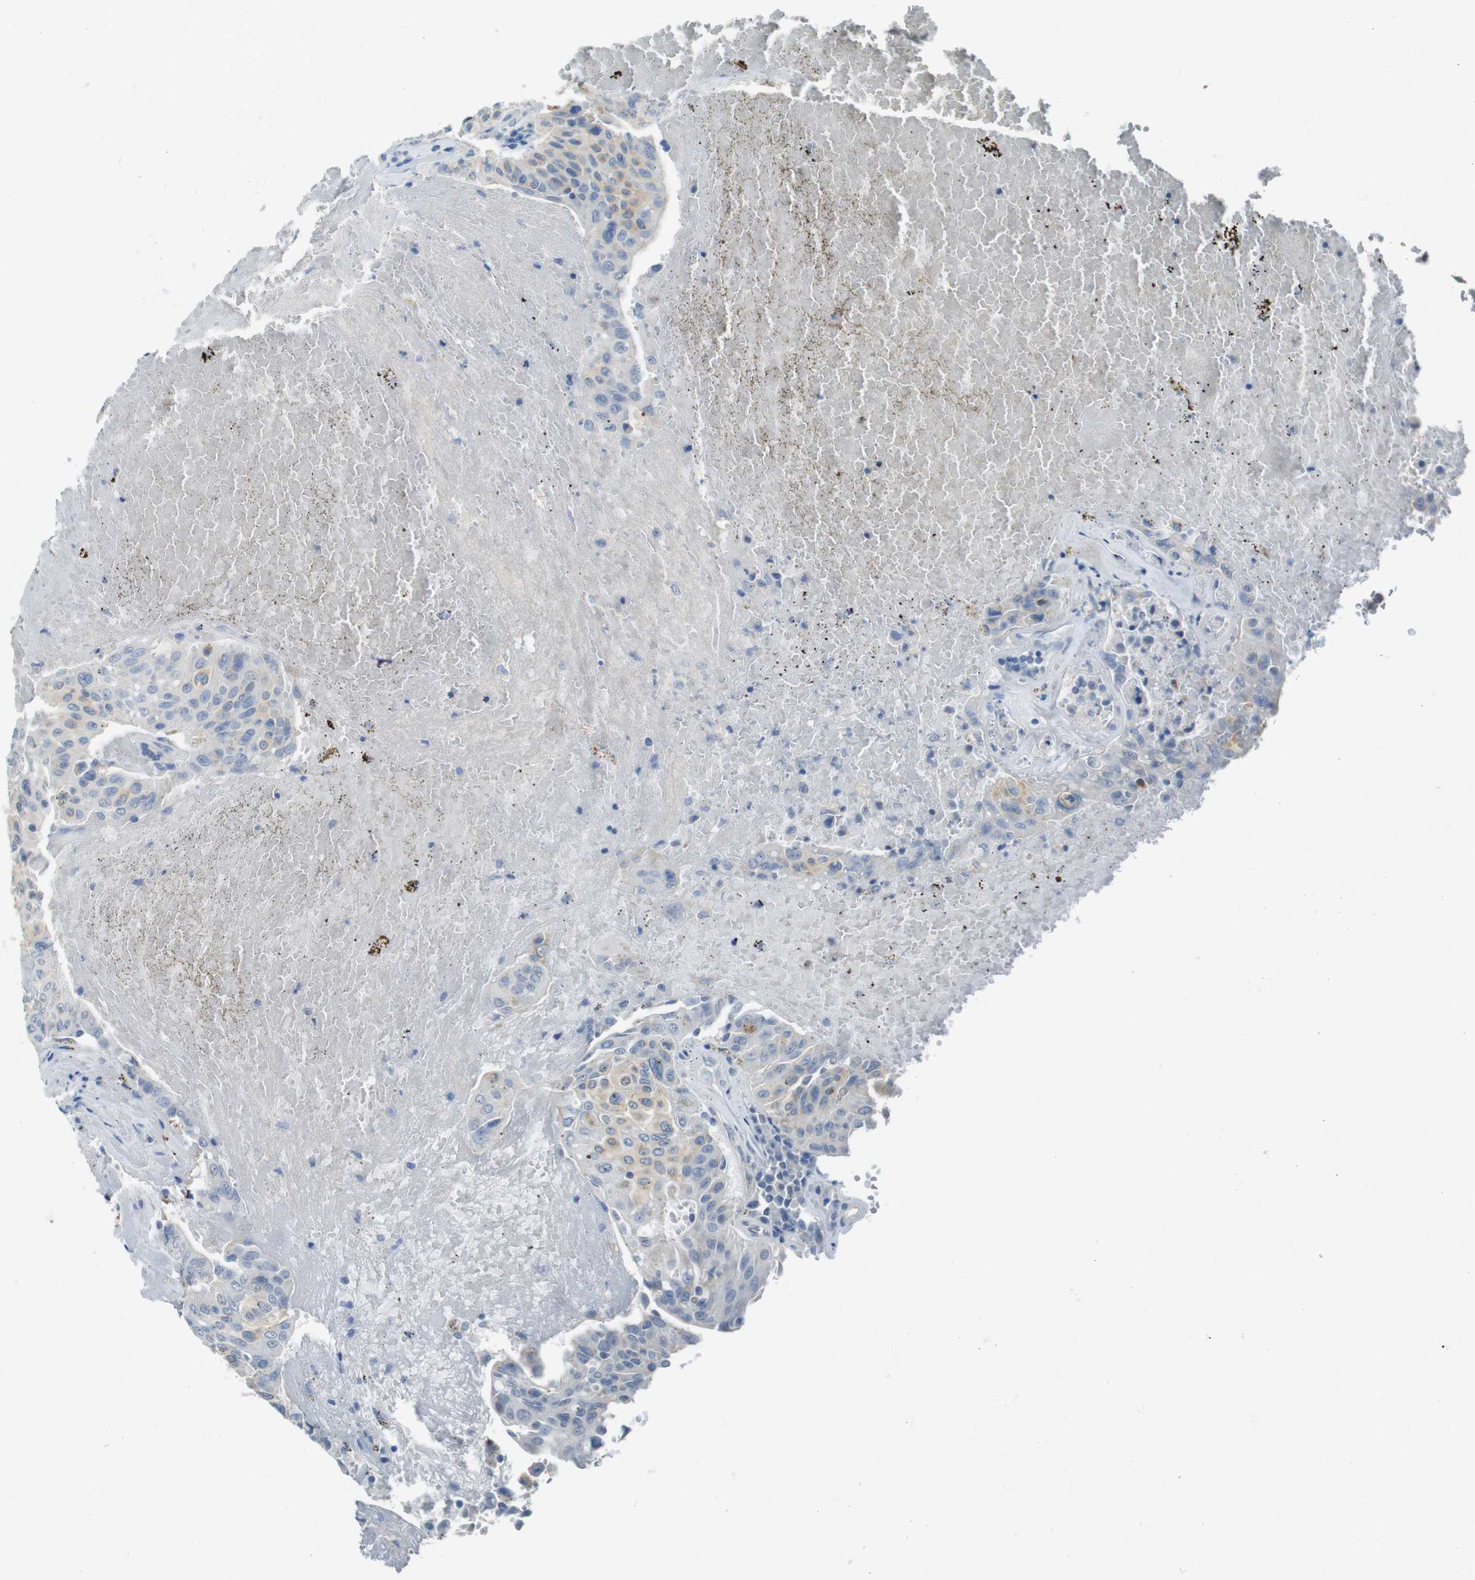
{"staining": {"intensity": "weak", "quantity": "25%-75%", "location": "cytoplasmic/membranous"}, "tissue": "urothelial cancer", "cell_type": "Tumor cells", "image_type": "cancer", "snomed": [{"axis": "morphology", "description": "Urothelial carcinoma, High grade"}, {"axis": "topography", "description": "Urinary bladder"}], "caption": "This is an image of immunohistochemistry staining of high-grade urothelial carcinoma, which shows weak positivity in the cytoplasmic/membranous of tumor cells.", "gene": "ENTPD7", "patient": {"sex": "male", "age": 66}}